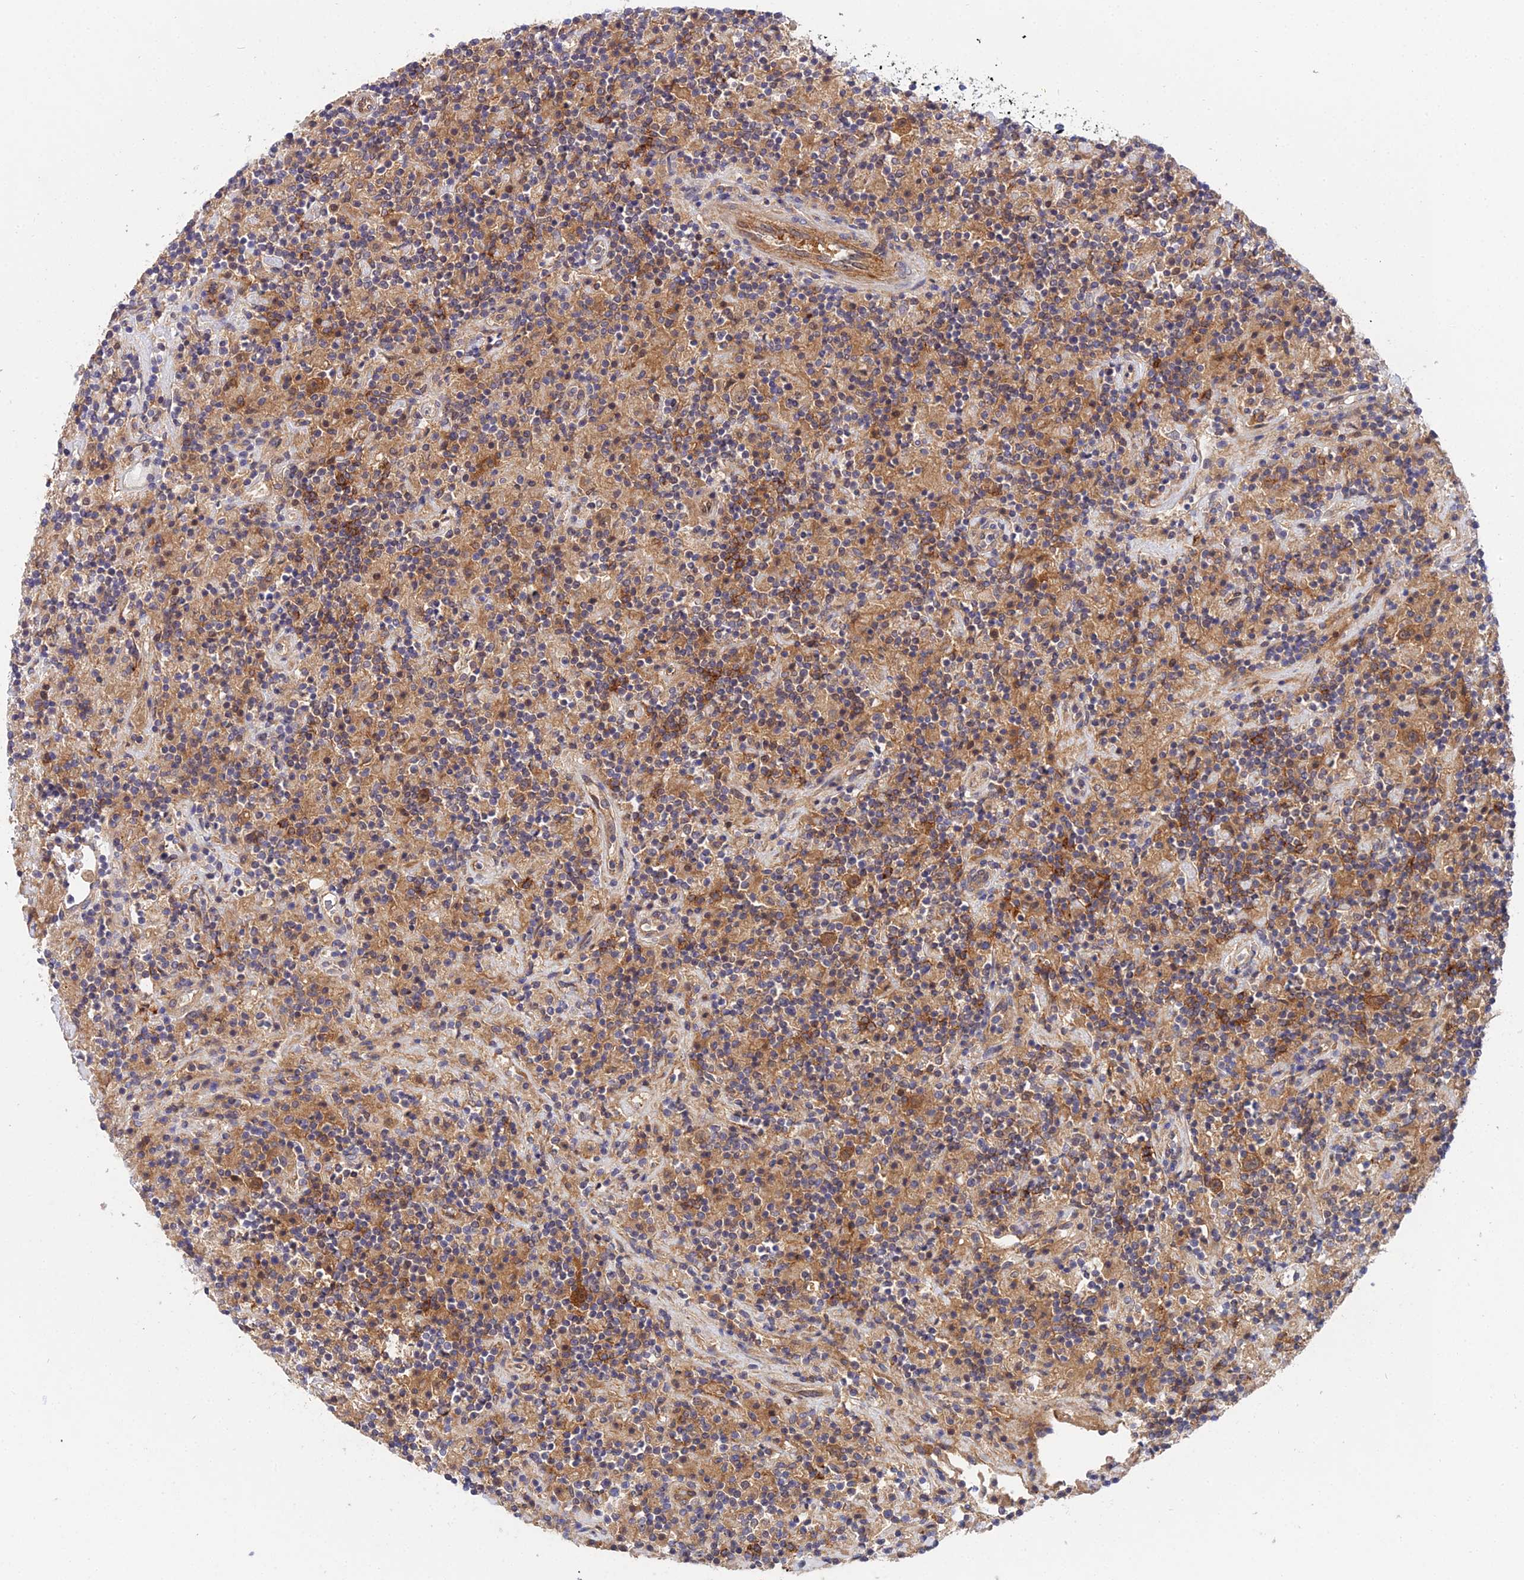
{"staining": {"intensity": "moderate", "quantity": ">75%", "location": "cytoplasmic/membranous"}, "tissue": "lymphoma", "cell_type": "Tumor cells", "image_type": "cancer", "snomed": [{"axis": "morphology", "description": "Hodgkin's disease, NOS"}, {"axis": "topography", "description": "Lymph node"}], "caption": "Approximately >75% of tumor cells in human Hodgkin's disease demonstrate moderate cytoplasmic/membranous protein staining as visualized by brown immunohistochemical staining.", "gene": "PPP2R2C", "patient": {"sex": "male", "age": 70}}